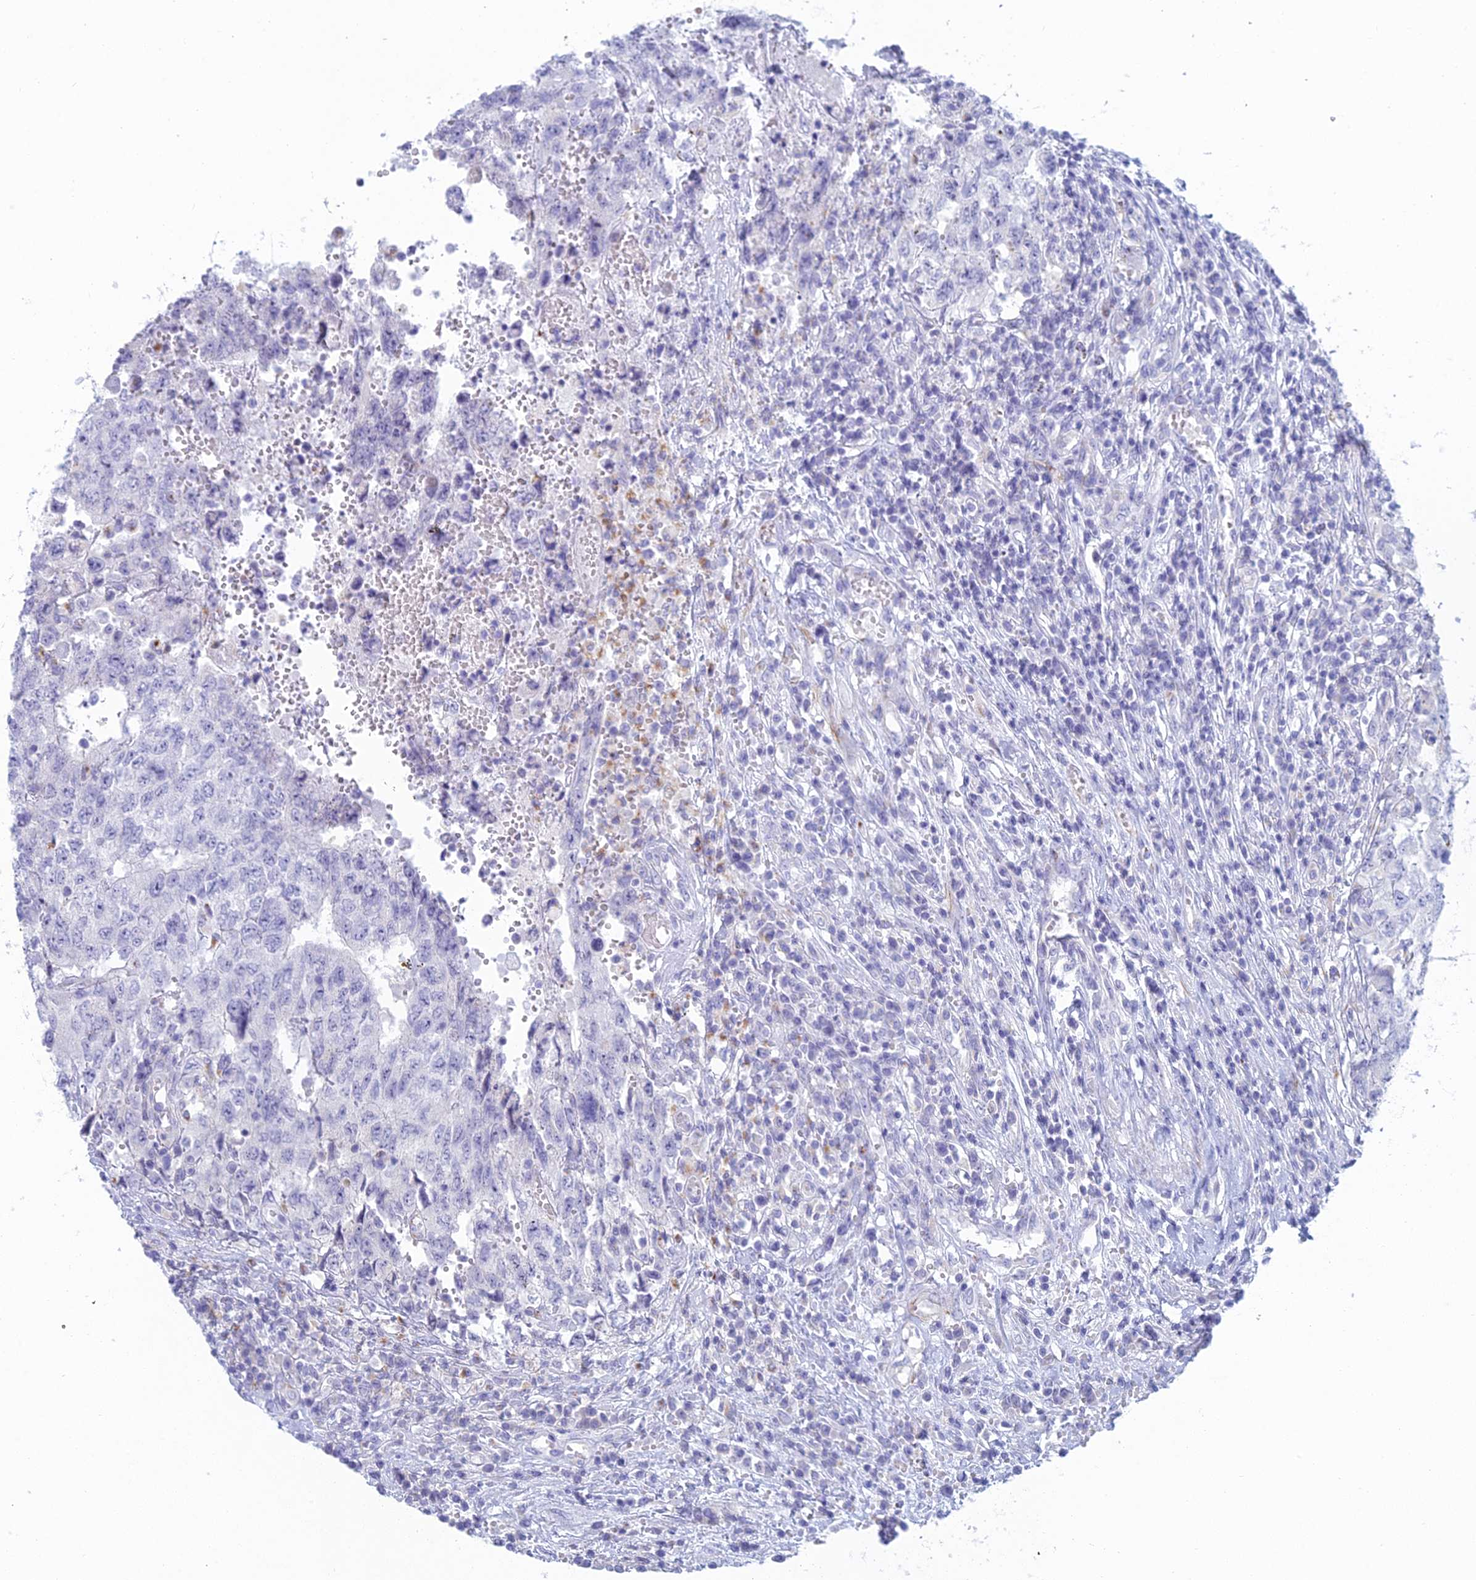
{"staining": {"intensity": "negative", "quantity": "none", "location": "none"}, "tissue": "testis cancer", "cell_type": "Tumor cells", "image_type": "cancer", "snomed": [{"axis": "morphology", "description": "Carcinoma, Embryonal, NOS"}, {"axis": "topography", "description": "Testis"}], "caption": "Testis cancer was stained to show a protein in brown. There is no significant staining in tumor cells.", "gene": "FERD3L", "patient": {"sex": "male", "age": 34}}